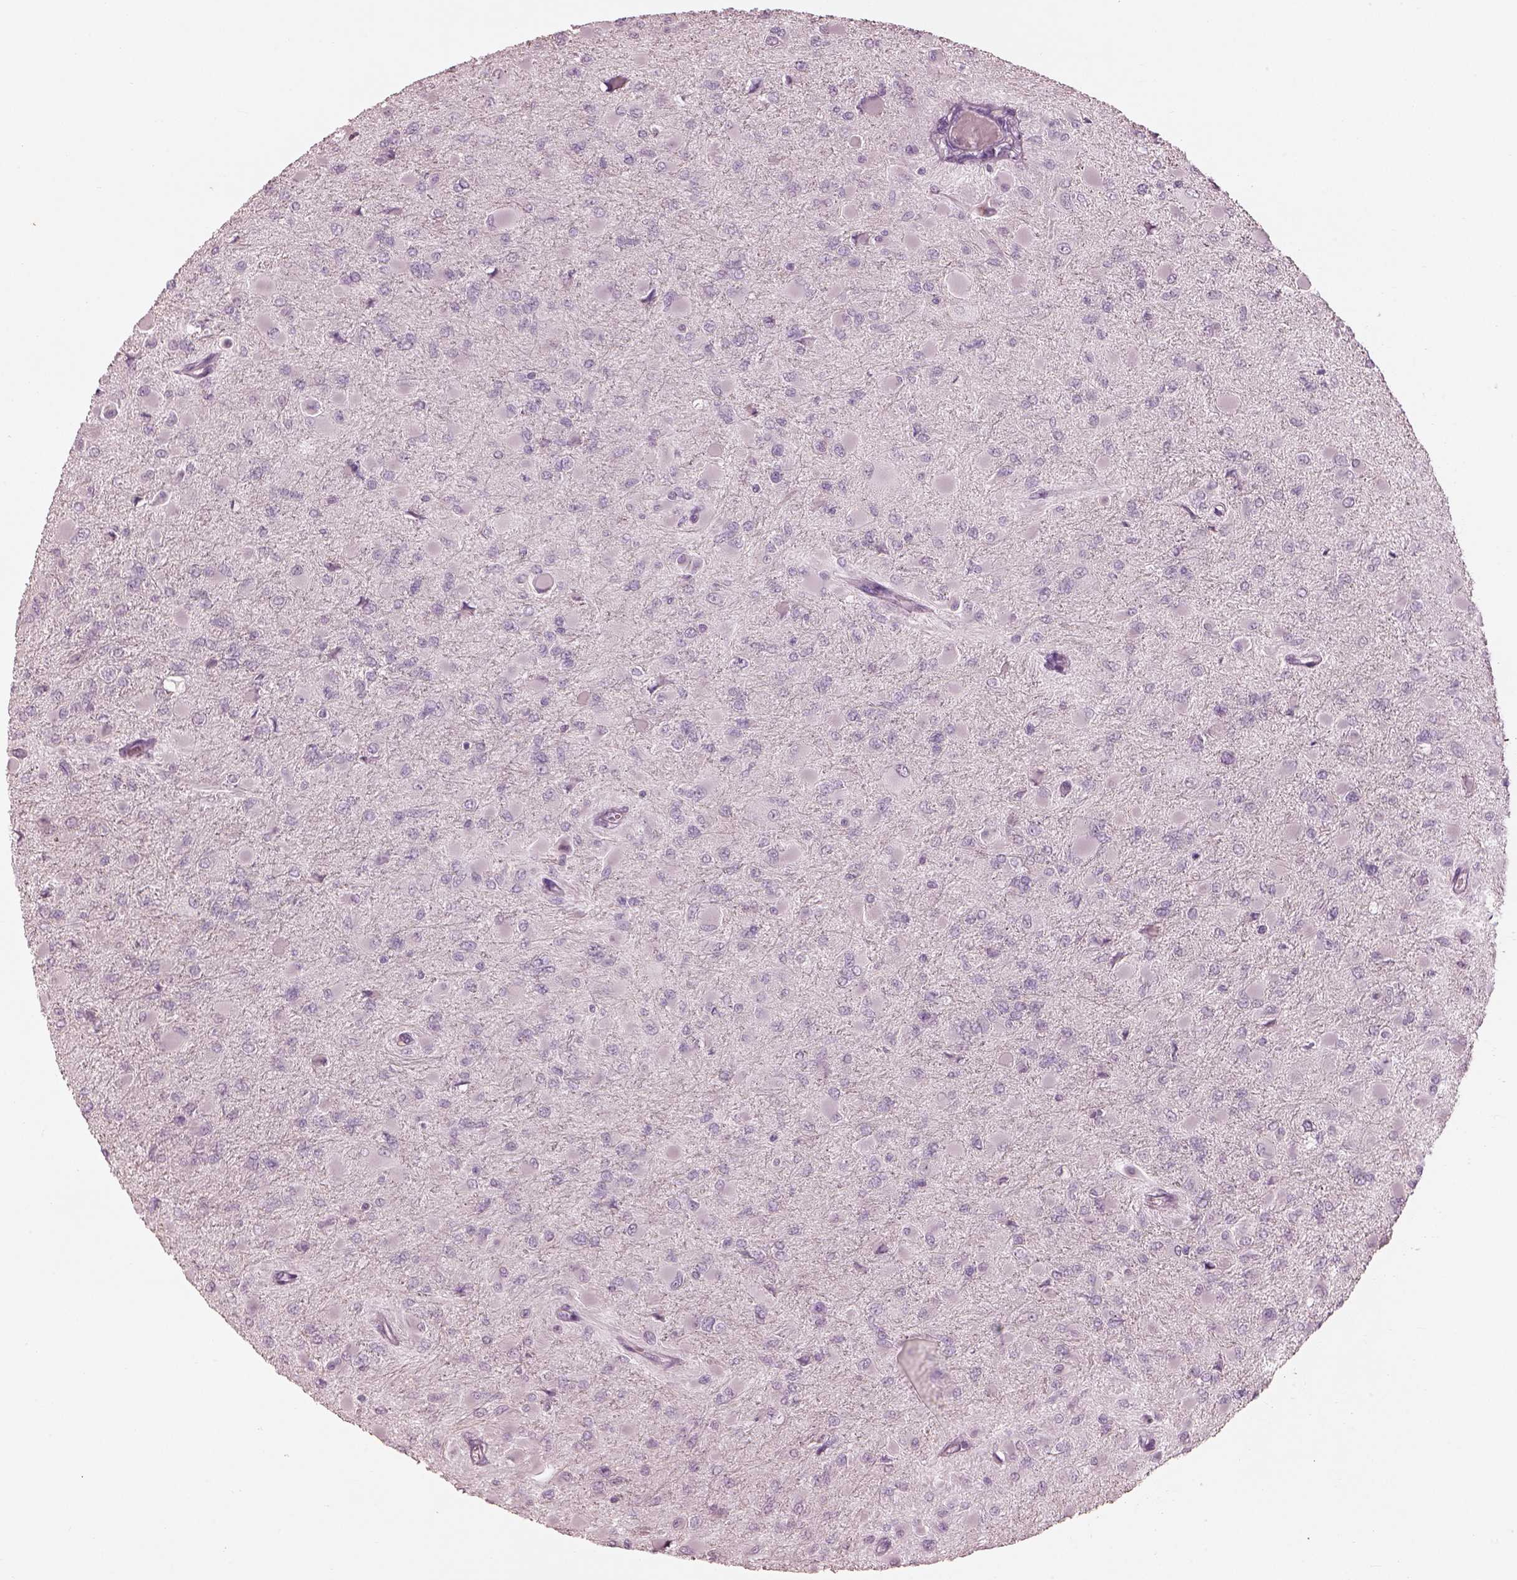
{"staining": {"intensity": "negative", "quantity": "none", "location": "none"}, "tissue": "glioma", "cell_type": "Tumor cells", "image_type": "cancer", "snomed": [{"axis": "morphology", "description": "Glioma, malignant, High grade"}, {"axis": "topography", "description": "Cerebral cortex"}], "caption": "Tumor cells show no significant protein expression in malignant high-grade glioma. Nuclei are stained in blue.", "gene": "RSPH9", "patient": {"sex": "female", "age": 36}}